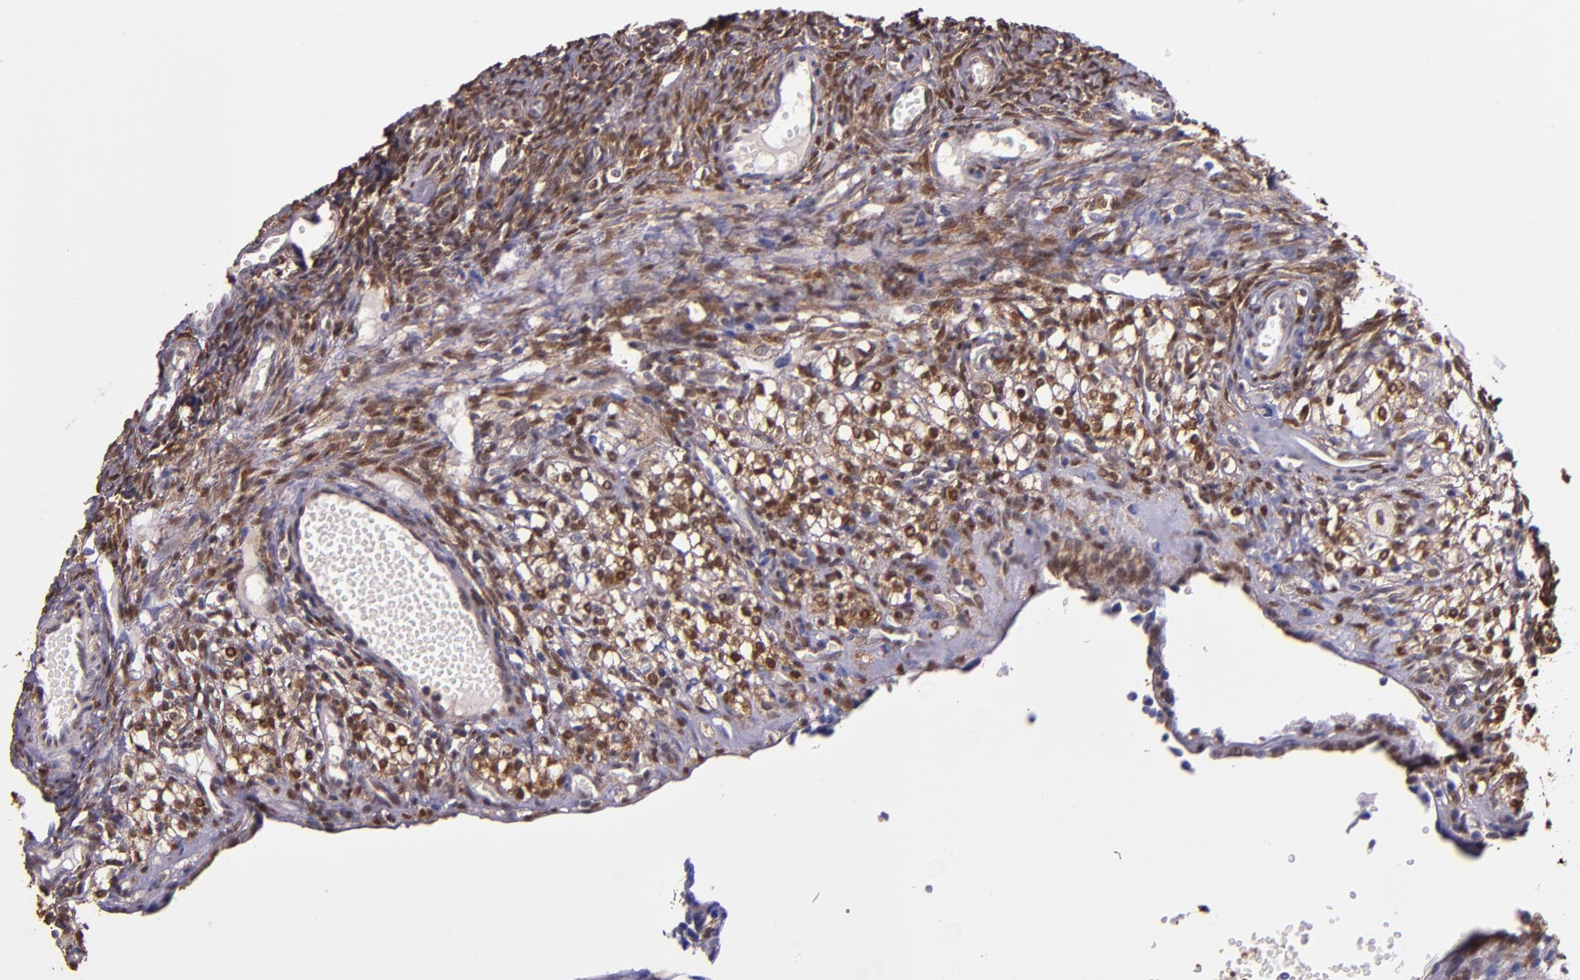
{"staining": {"intensity": "moderate", "quantity": ">75%", "location": "cytoplasmic/membranous,nuclear"}, "tissue": "ovary", "cell_type": "Ovarian stroma cells", "image_type": "normal", "snomed": [{"axis": "morphology", "description": "Normal tissue, NOS"}, {"axis": "topography", "description": "Ovary"}], "caption": "This photomicrograph shows immunohistochemistry (IHC) staining of unremarkable human ovary, with medium moderate cytoplasmic/membranous,nuclear positivity in approximately >75% of ovarian stroma cells.", "gene": "STAT6", "patient": {"sex": "female", "age": 35}}